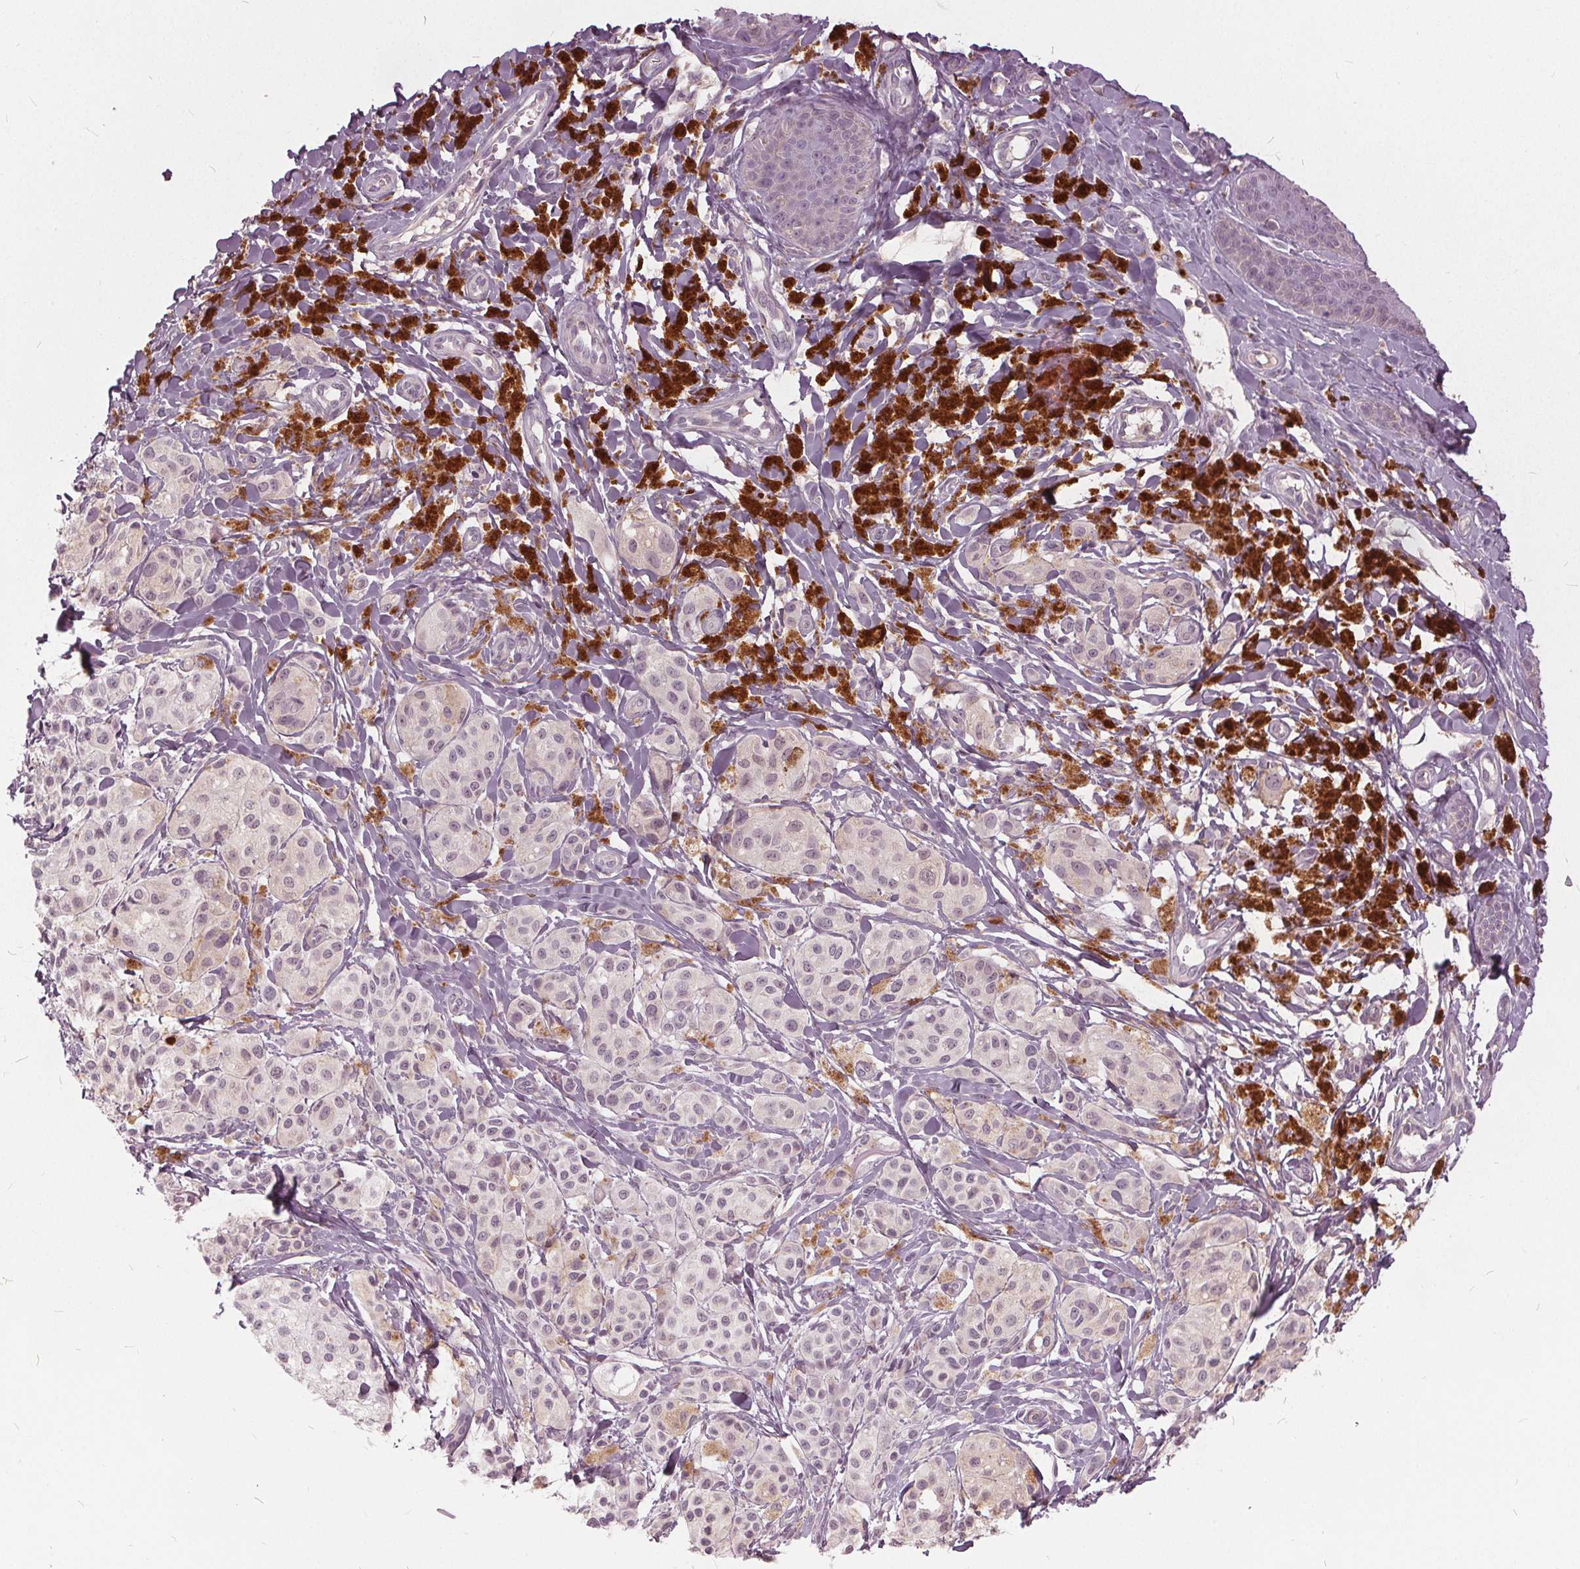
{"staining": {"intensity": "negative", "quantity": "none", "location": "none"}, "tissue": "melanoma", "cell_type": "Tumor cells", "image_type": "cancer", "snomed": [{"axis": "morphology", "description": "Malignant melanoma, NOS"}, {"axis": "topography", "description": "Skin"}], "caption": "Histopathology image shows no protein expression in tumor cells of malignant melanoma tissue.", "gene": "KLK13", "patient": {"sex": "female", "age": 80}}